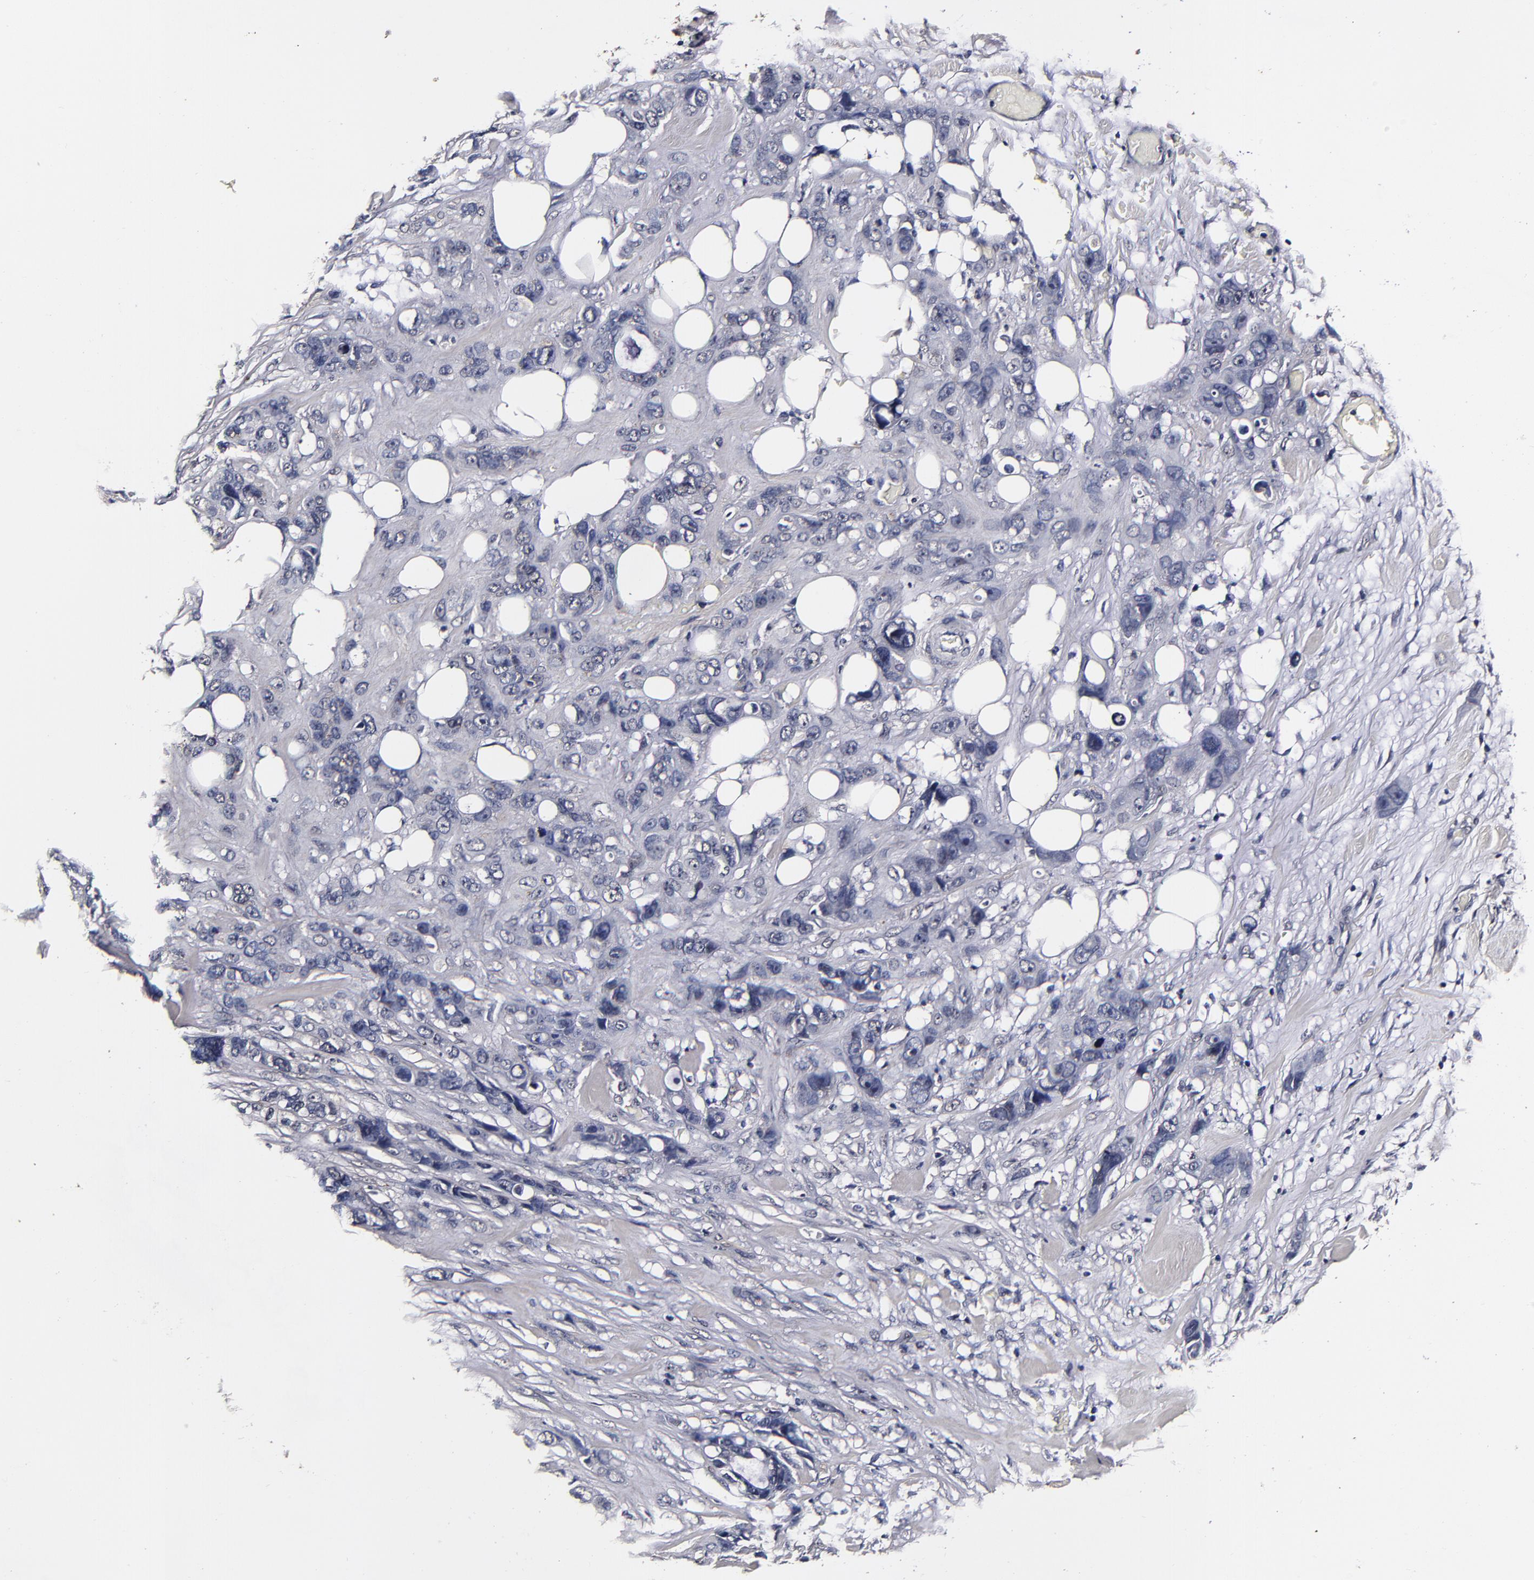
{"staining": {"intensity": "negative", "quantity": "none", "location": "none"}, "tissue": "stomach cancer", "cell_type": "Tumor cells", "image_type": "cancer", "snomed": [{"axis": "morphology", "description": "Adenocarcinoma, NOS"}, {"axis": "topography", "description": "Stomach, upper"}], "caption": "Stomach cancer (adenocarcinoma) was stained to show a protein in brown. There is no significant staining in tumor cells.", "gene": "MMP15", "patient": {"sex": "male", "age": 47}}